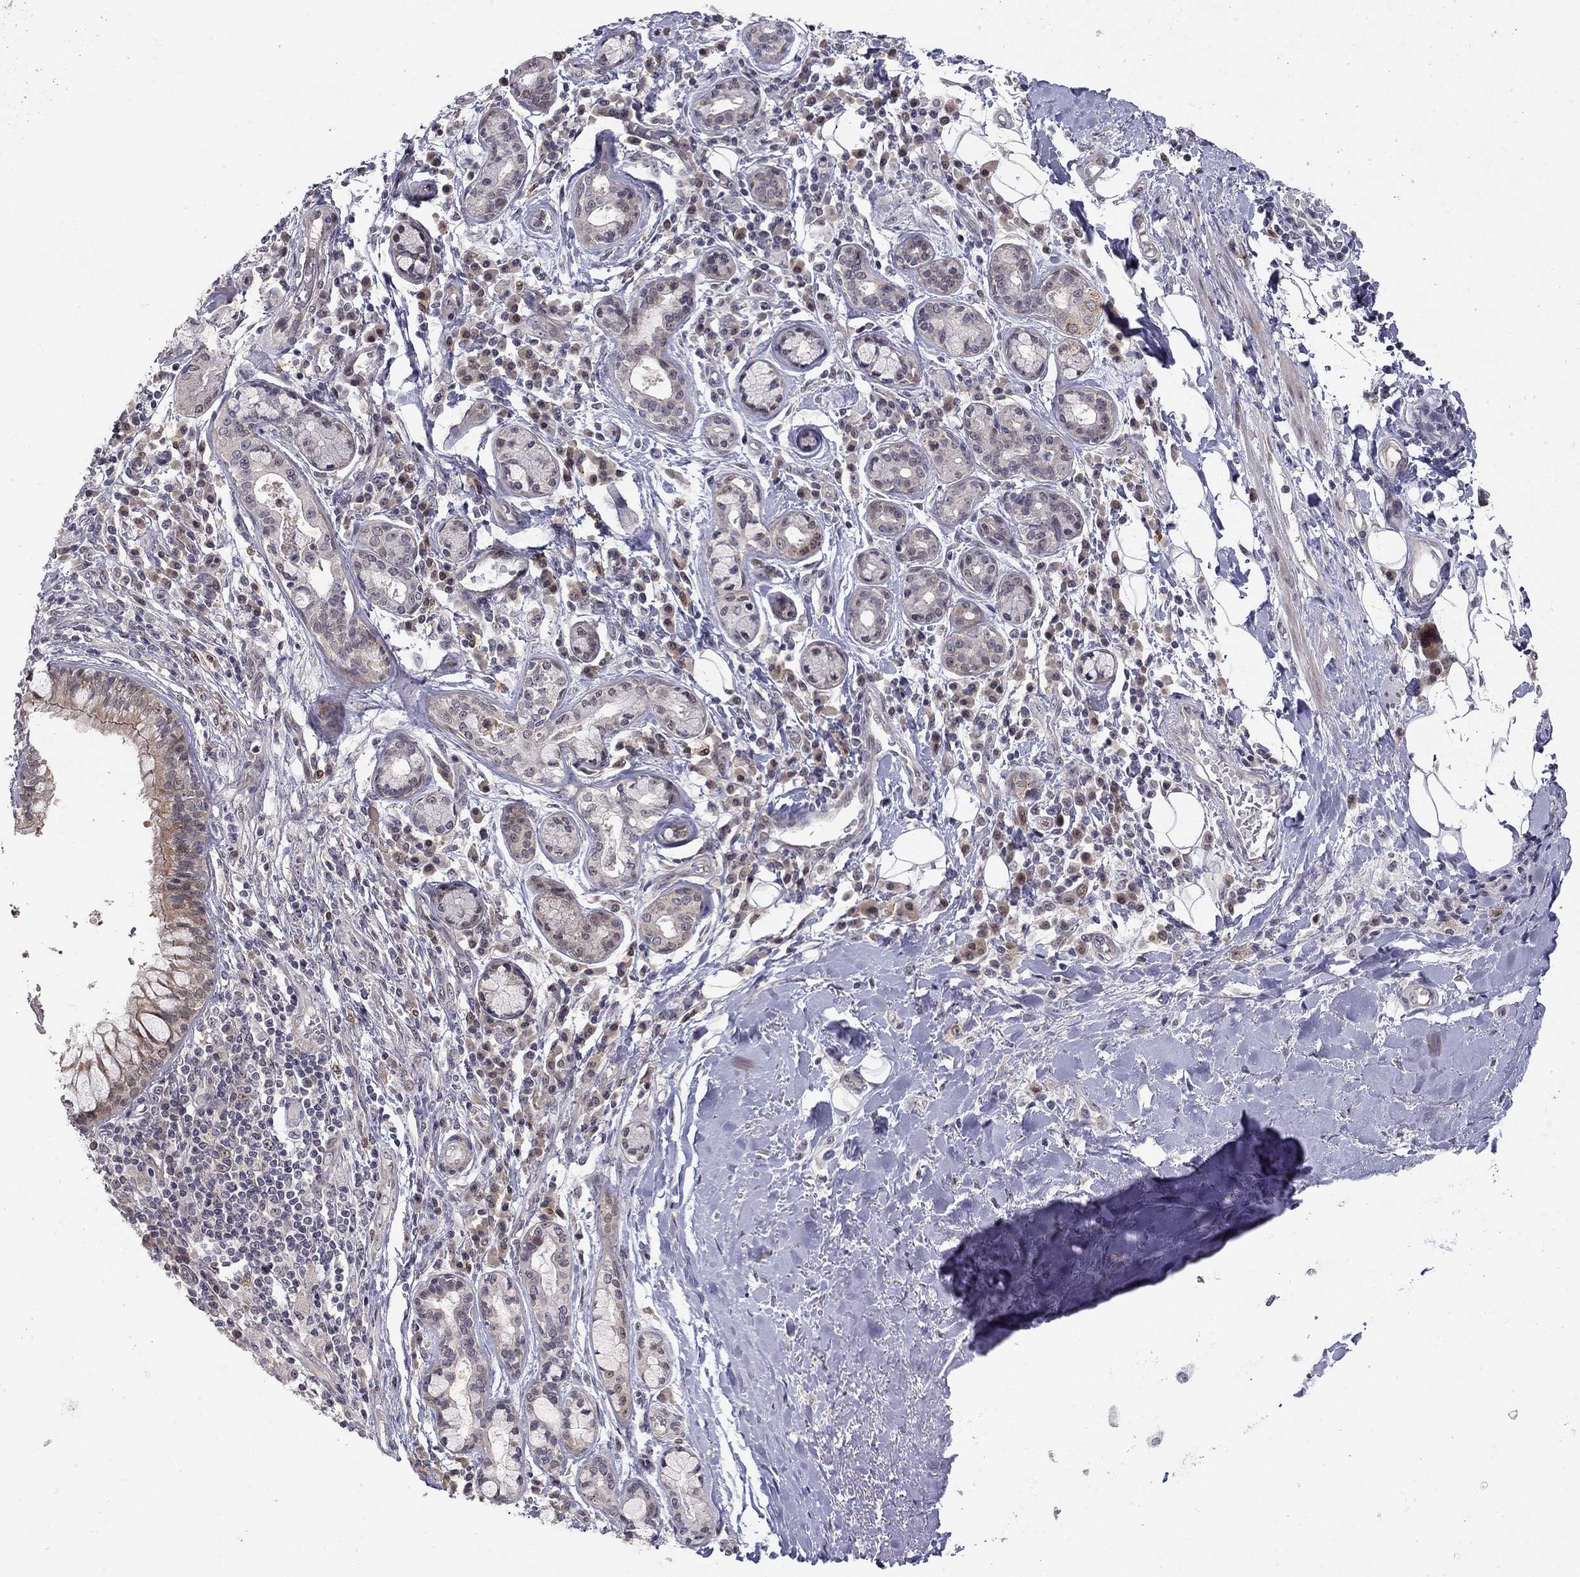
{"staining": {"intensity": "weak", "quantity": "25%-75%", "location": "cytoplasmic/membranous"}, "tissue": "bronchus", "cell_type": "Respiratory epithelial cells", "image_type": "normal", "snomed": [{"axis": "morphology", "description": "Normal tissue, NOS"}, {"axis": "morphology", "description": "Squamous cell carcinoma, NOS"}, {"axis": "topography", "description": "Bronchus"}, {"axis": "topography", "description": "Lung"}], "caption": "Protein analysis of normal bronchus displays weak cytoplasmic/membranous staining in about 25%-75% of respiratory epithelial cells.", "gene": "STXBP6", "patient": {"sex": "male", "age": 69}}